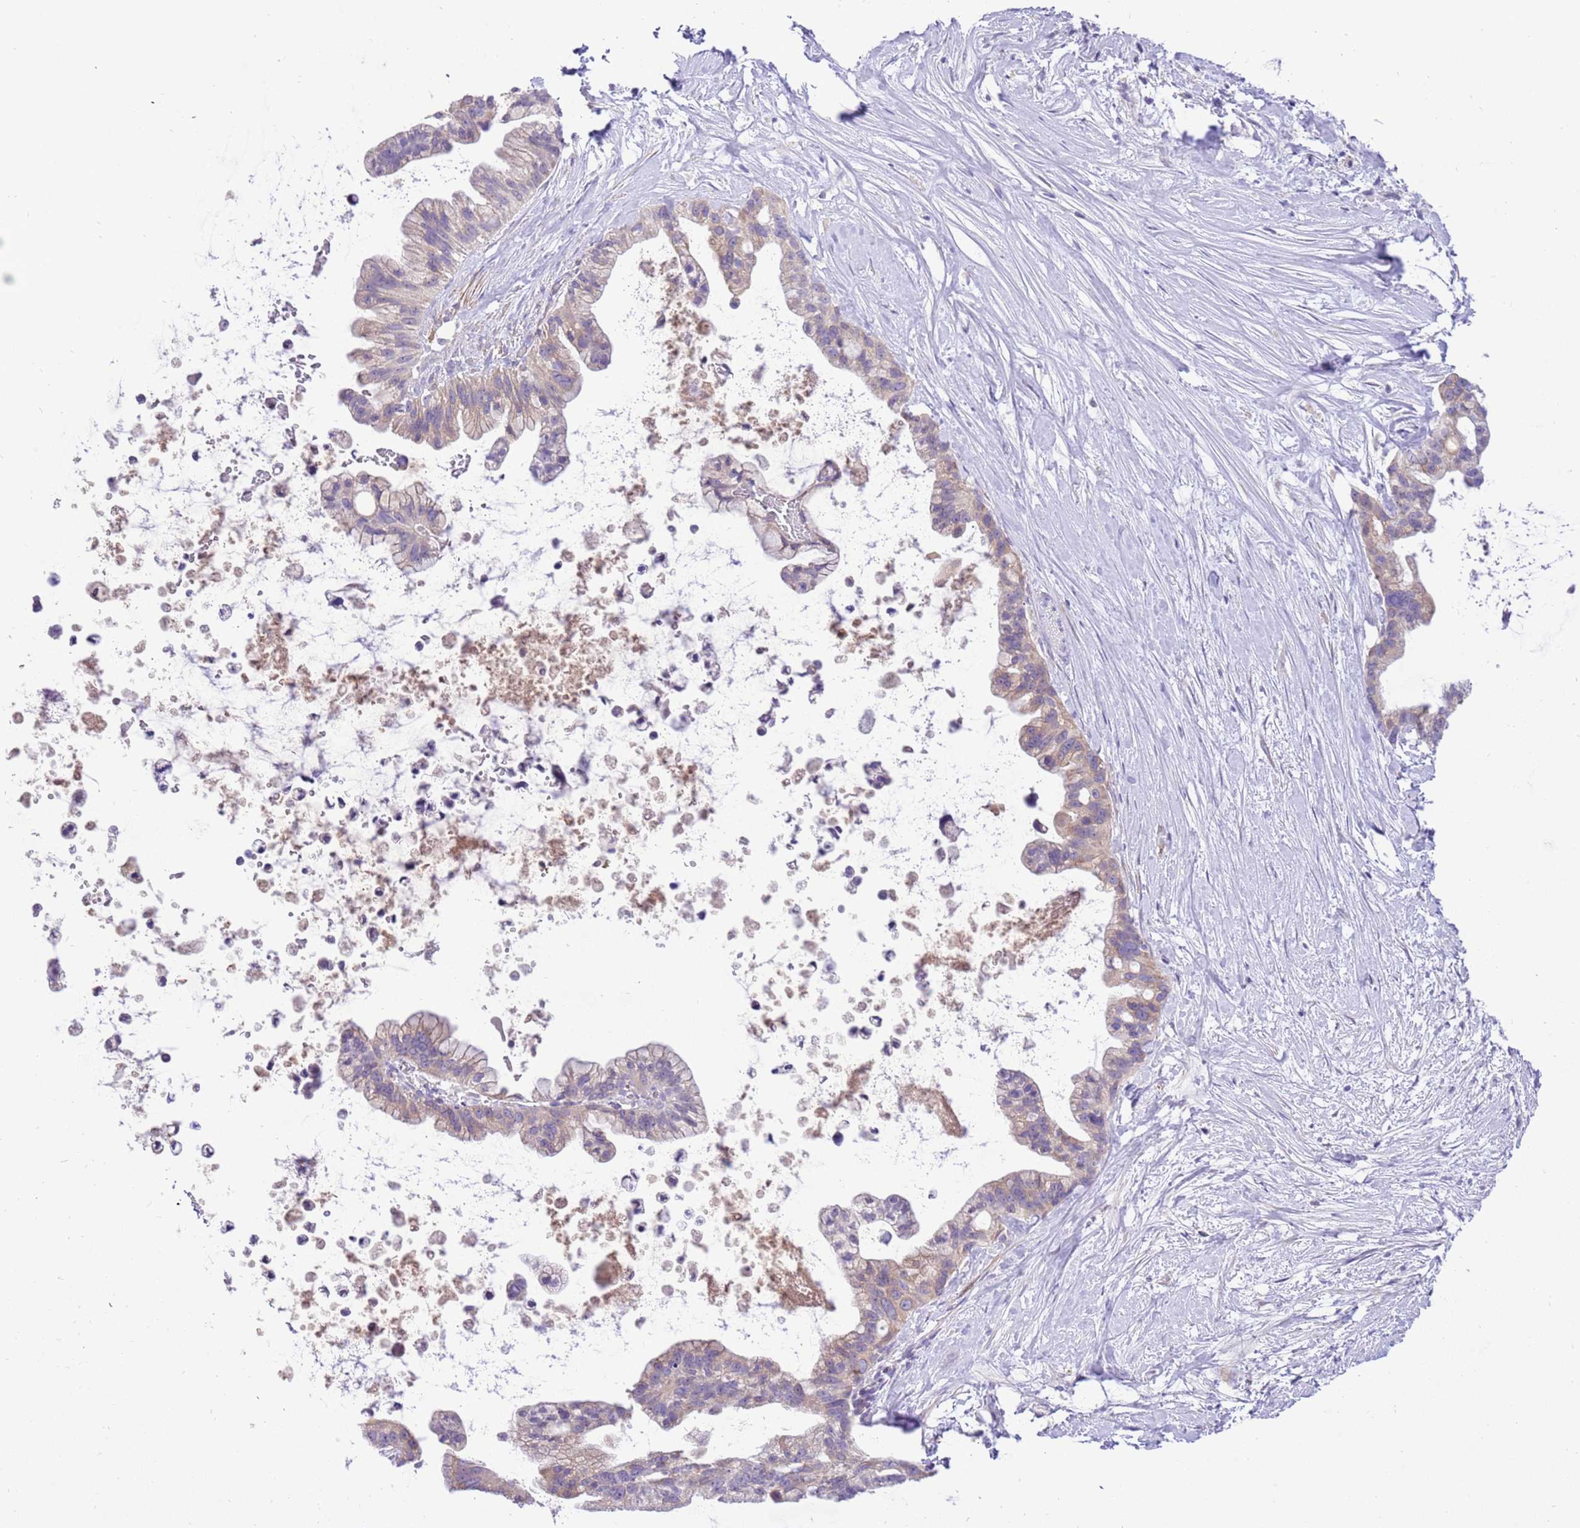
{"staining": {"intensity": "weak", "quantity": "25%-75%", "location": "cytoplasmic/membranous"}, "tissue": "pancreatic cancer", "cell_type": "Tumor cells", "image_type": "cancer", "snomed": [{"axis": "morphology", "description": "Adenocarcinoma, NOS"}, {"axis": "topography", "description": "Pancreas"}], "caption": "This photomicrograph exhibits adenocarcinoma (pancreatic) stained with immunohistochemistry (IHC) to label a protein in brown. The cytoplasmic/membranous of tumor cells show weak positivity for the protein. Nuclei are counter-stained blue.", "gene": "GLCE", "patient": {"sex": "female", "age": 83}}